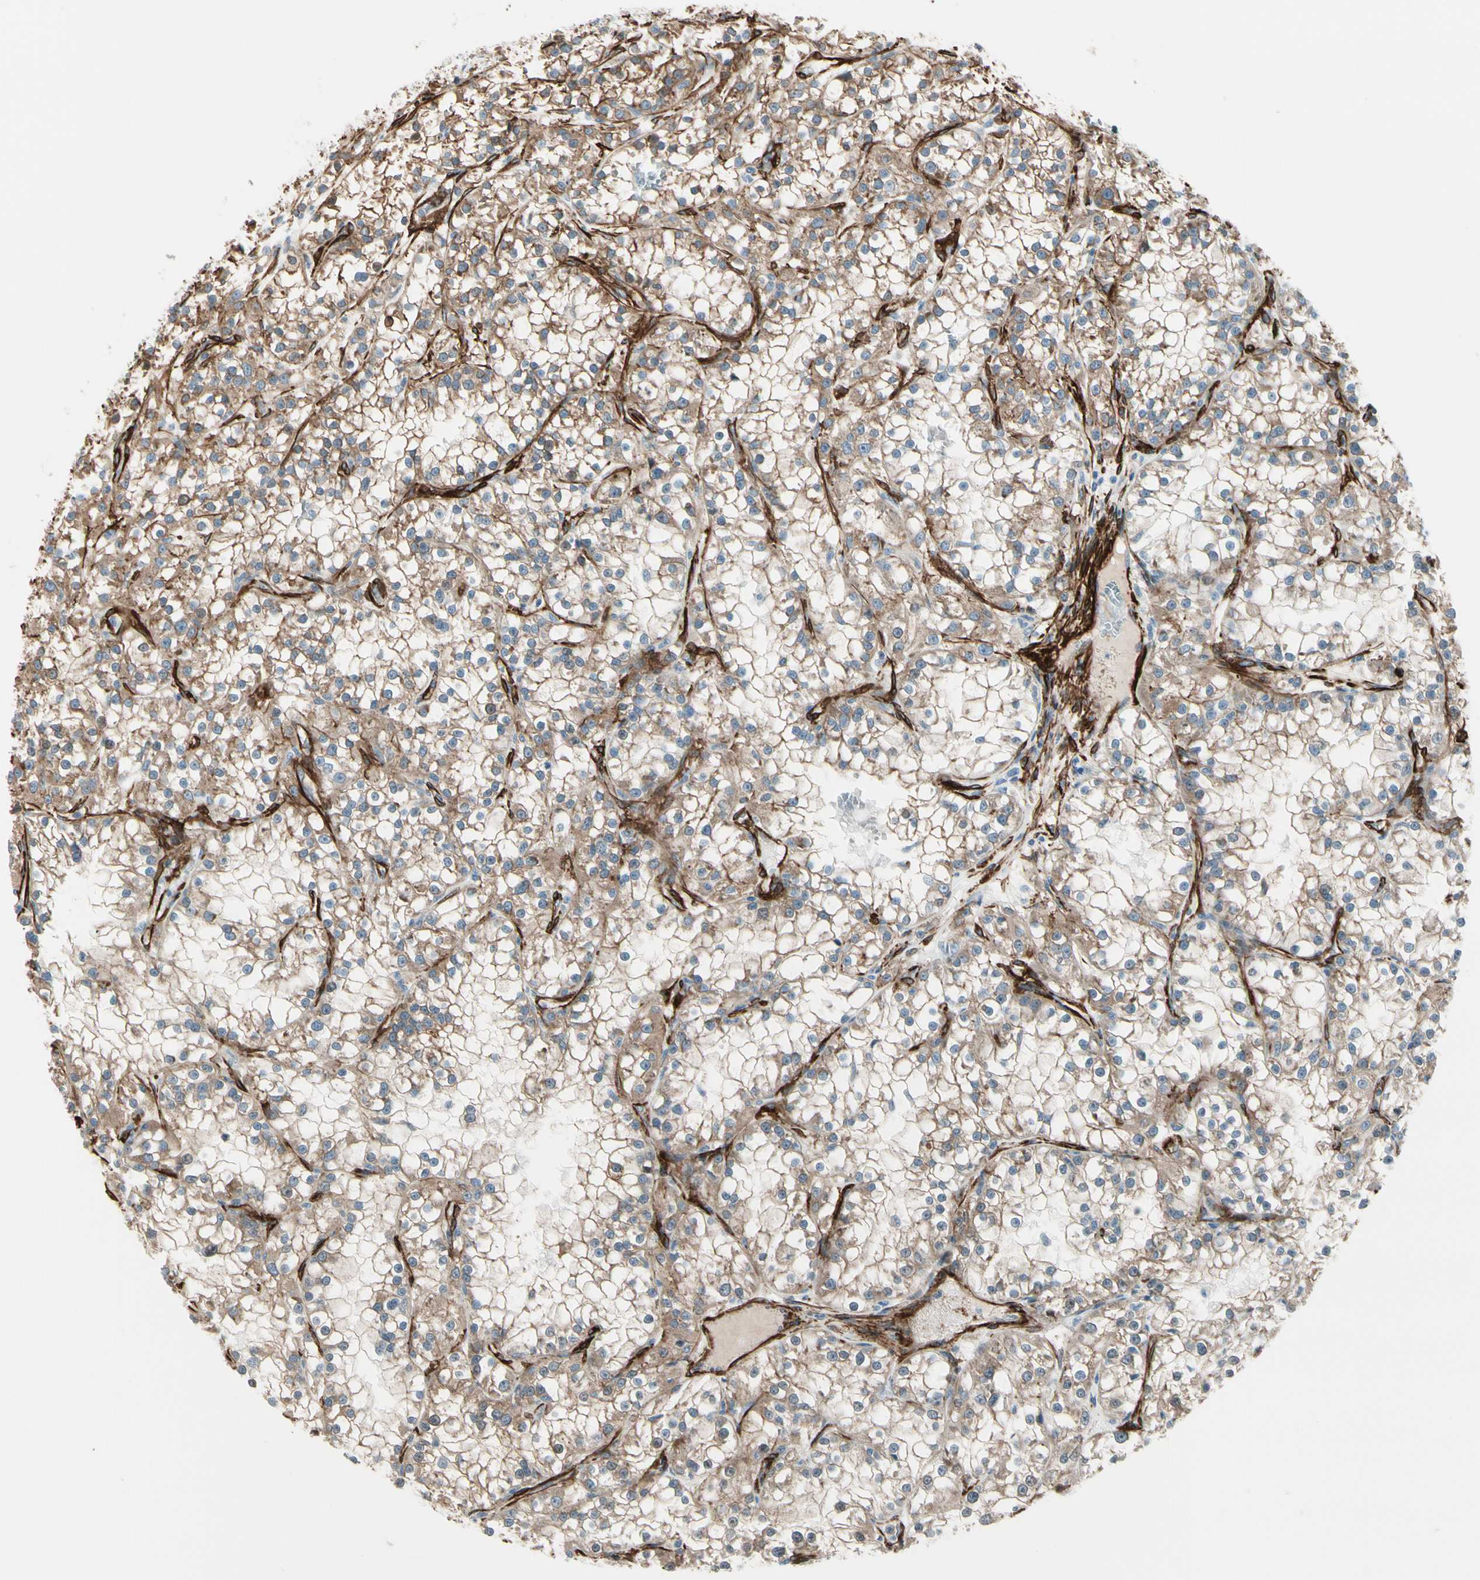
{"staining": {"intensity": "moderate", "quantity": ">75%", "location": "cytoplasmic/membranous"}, "tissue": "renal cancer", "cell_type": "Tumor cells", "image_type": "cancer", "snomed": [{"axis": "morphology", "description": "Adenocarcinoma, NOS"}, {"axis": "topography", "description": "Kidney"}], "caption": "High-magnification brightfield microscopy of renal adenocarcinoma stained with DAB (3,3'-diaminobenzidine) (brown) and counterstained with hematoxylin (blue). tumor cells exhibit moderate cytoplasmic/membranous staining is seen in approximately>75% of cells. The protein is shown in brown color, while the nuclei are stained blue.", "gene": "CALD1", "patient": {"sex": "female", "age": 52}}